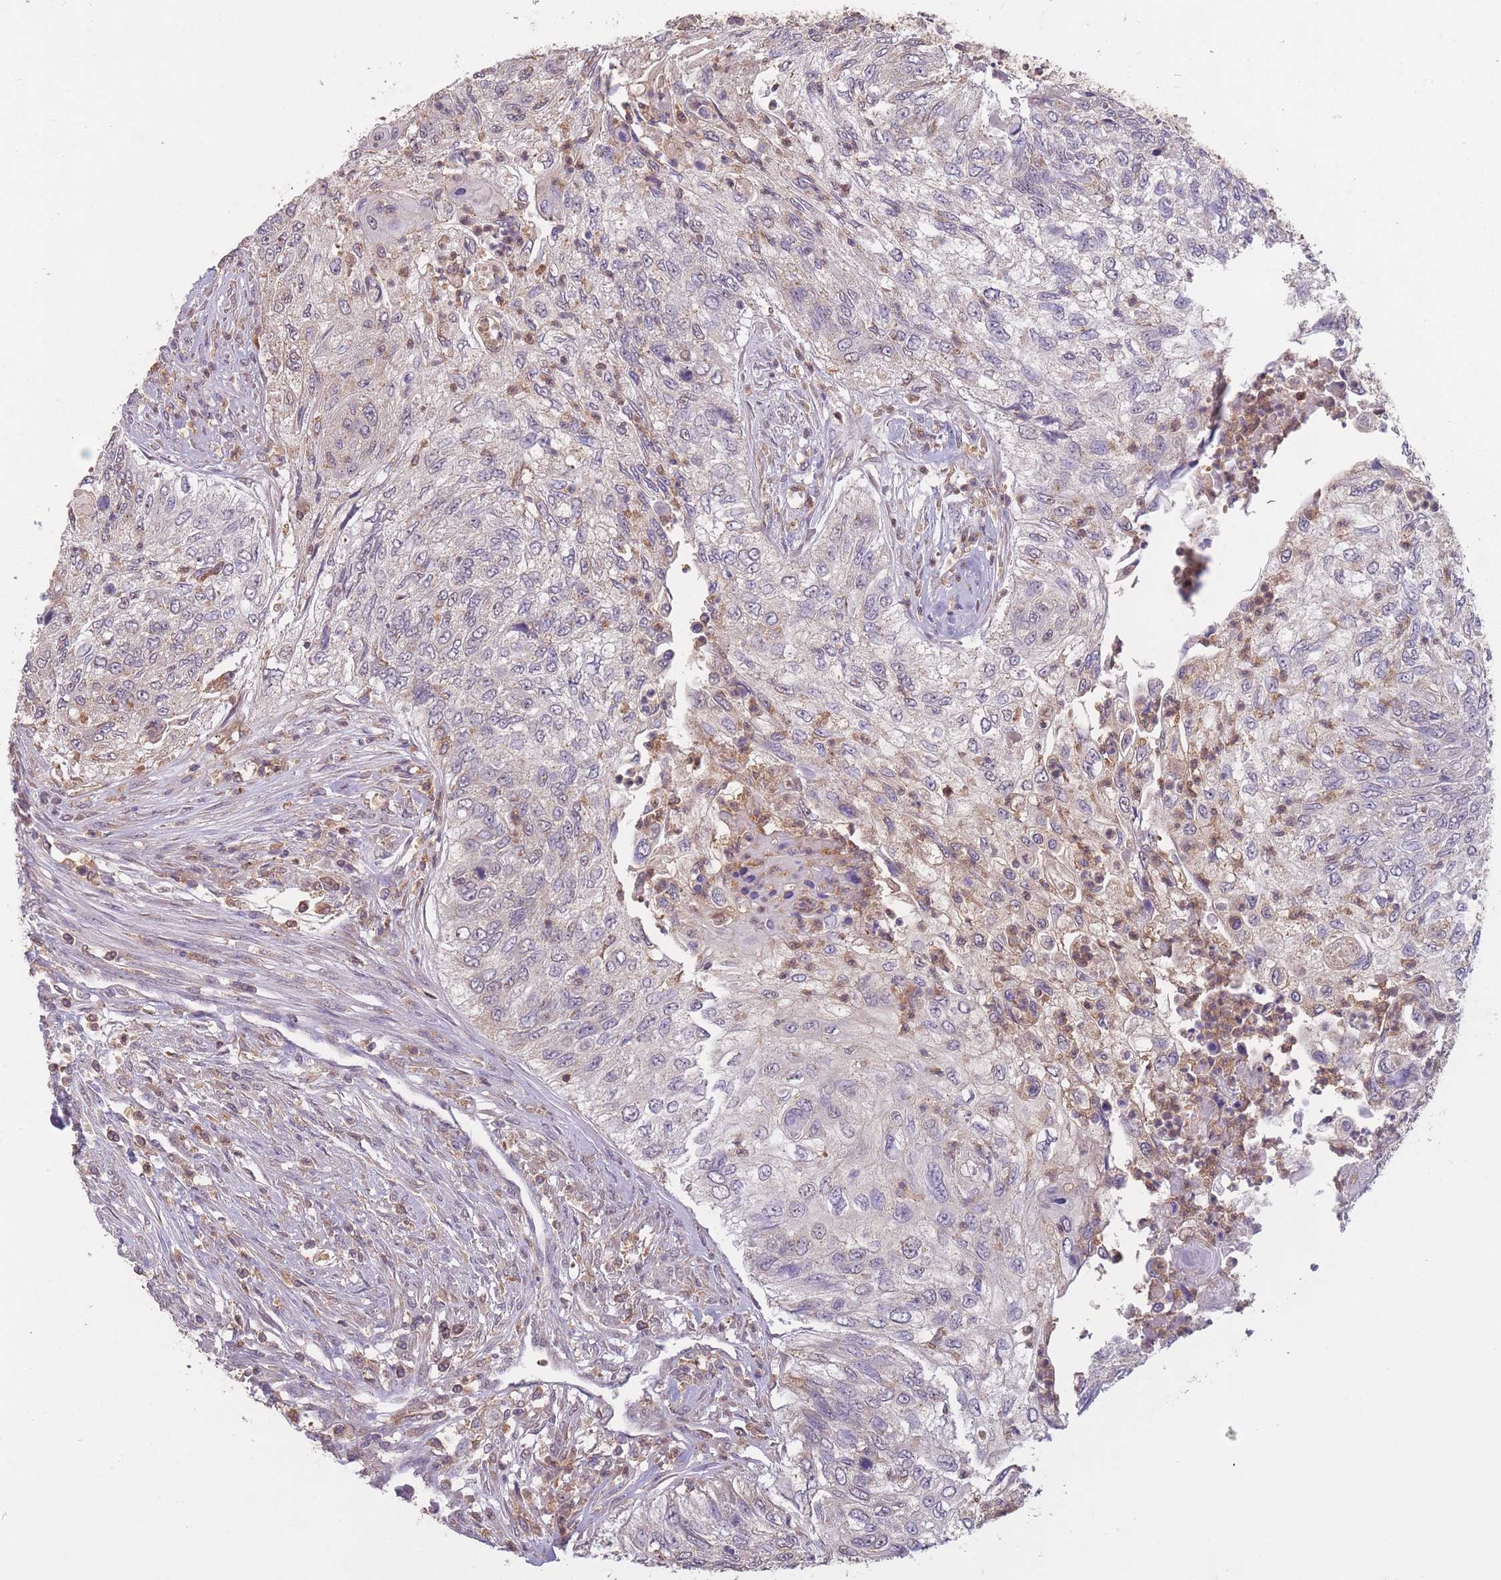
{"staining": {"intensity": "weak", "quantity": "<25%", "location": "cytoplasmic/membranous"}, "tissue": "urothelial cancer", "cell_type": "Tumor cells", "image_type": "cancer", "snomed": [{"axis": "morphology", "description": "Urothelial carcinoma, High grade"}, {"axis": "topography", "description": "Urinary bladder"}], "caption": "This is an IHC image of high-grade urothelial carcinoma. There is no positivity in tumor cells.", "gene": "GMIP", "patient": {"sex": "female", "age": 60}}